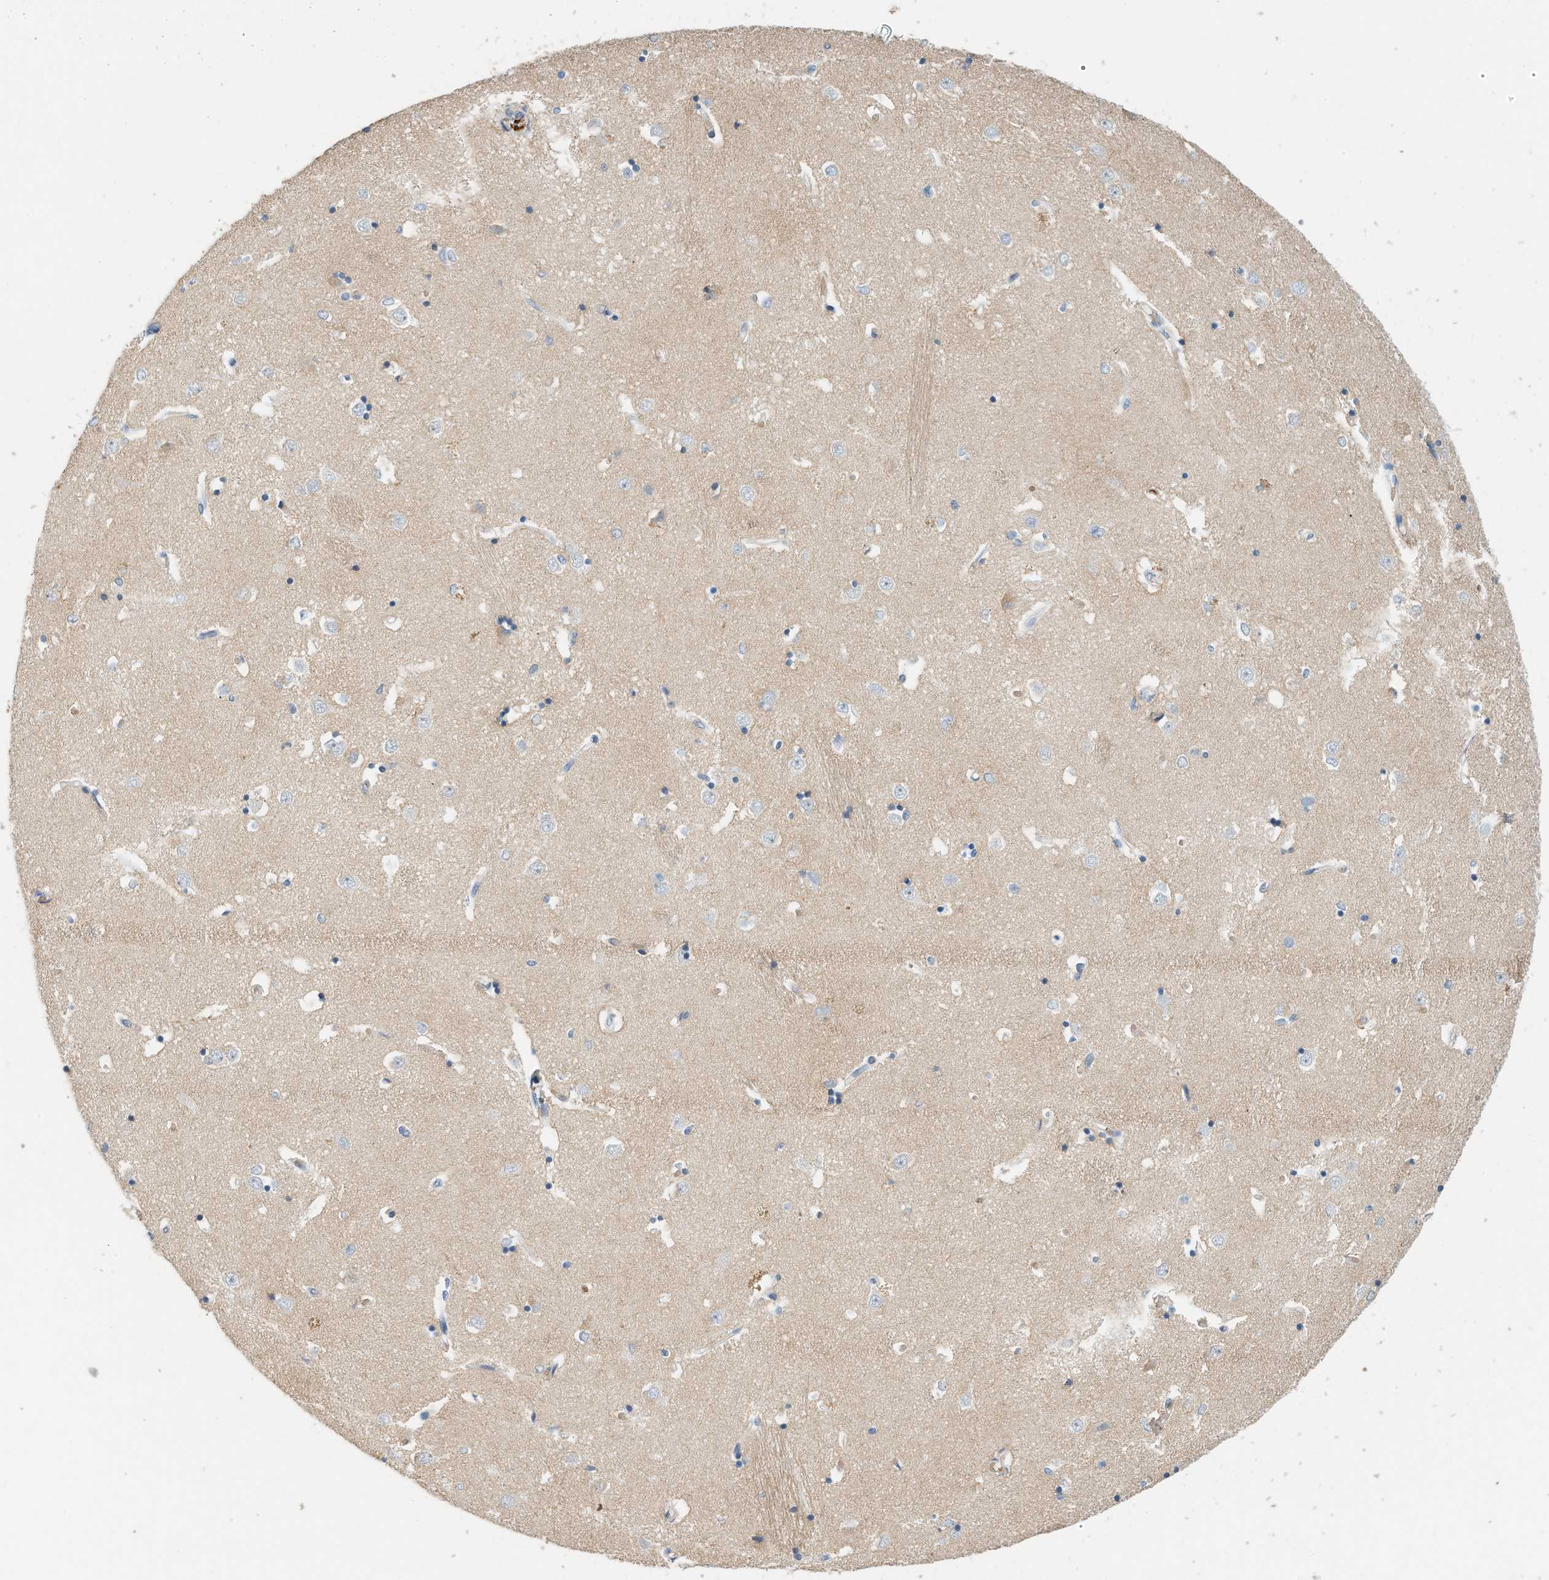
{"staining": {"intensity": "negative", "quantity": "none", "location": "none"}, "tissue": "caudate", "cell_type": "Glial cells", "image_type": "normal", "snomed": [{"axis": "morphology", "description": "Normal tissue, NOS"}, {"axis": "topography", "description": "Lateral ventricle wall"}], "caption": "Histopathology image shows no protein positivity in glial cells of unremarkable caudate.", "gene": "RCAN3", "patient": {"sex": "male", "age": 45}}